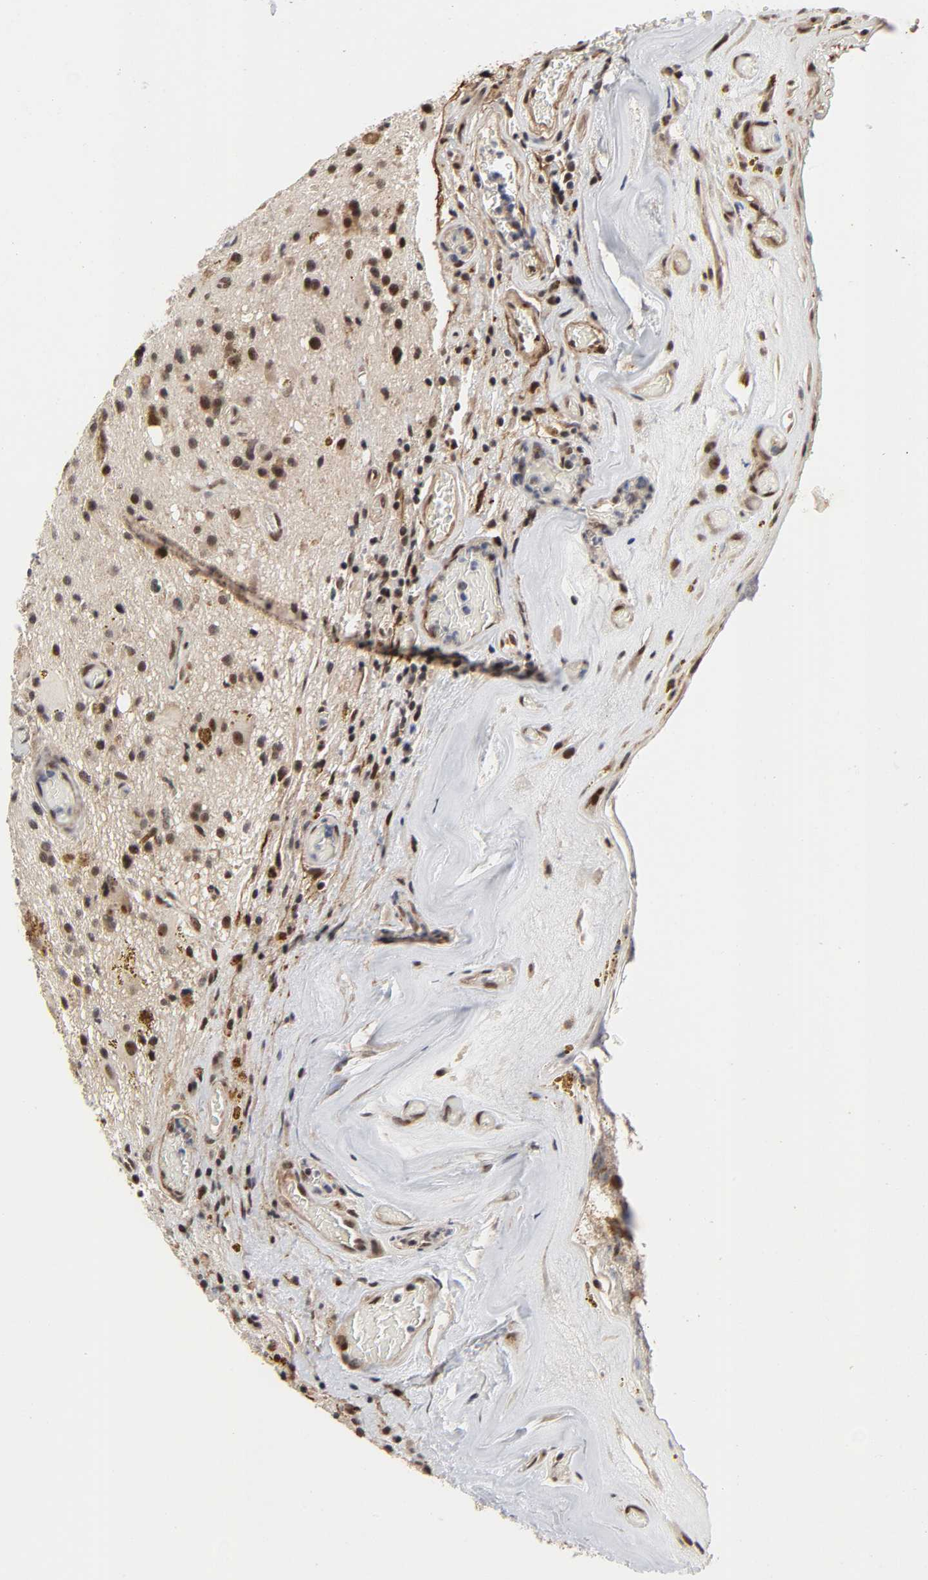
{"staining": {"intensity": "moderate", "quantity": ">75%", "location": "none"}, "tissue": "glioma", "cell_type": "Tumor cells", "image_type": "cancer", "snomed": [{"axis": "morphology", "description": "Glioma, malignant, Low grade"}, {"axis": "topography", "description": "Brain"}], "caption": "A histopathology image showing moderate None staining in approximately >75% of tumor cells in glioma, as visualized by brown immunohistochemical staining.", "gene": "ZKSCAN8", "patient": {"sex": "male", "age": 58}}